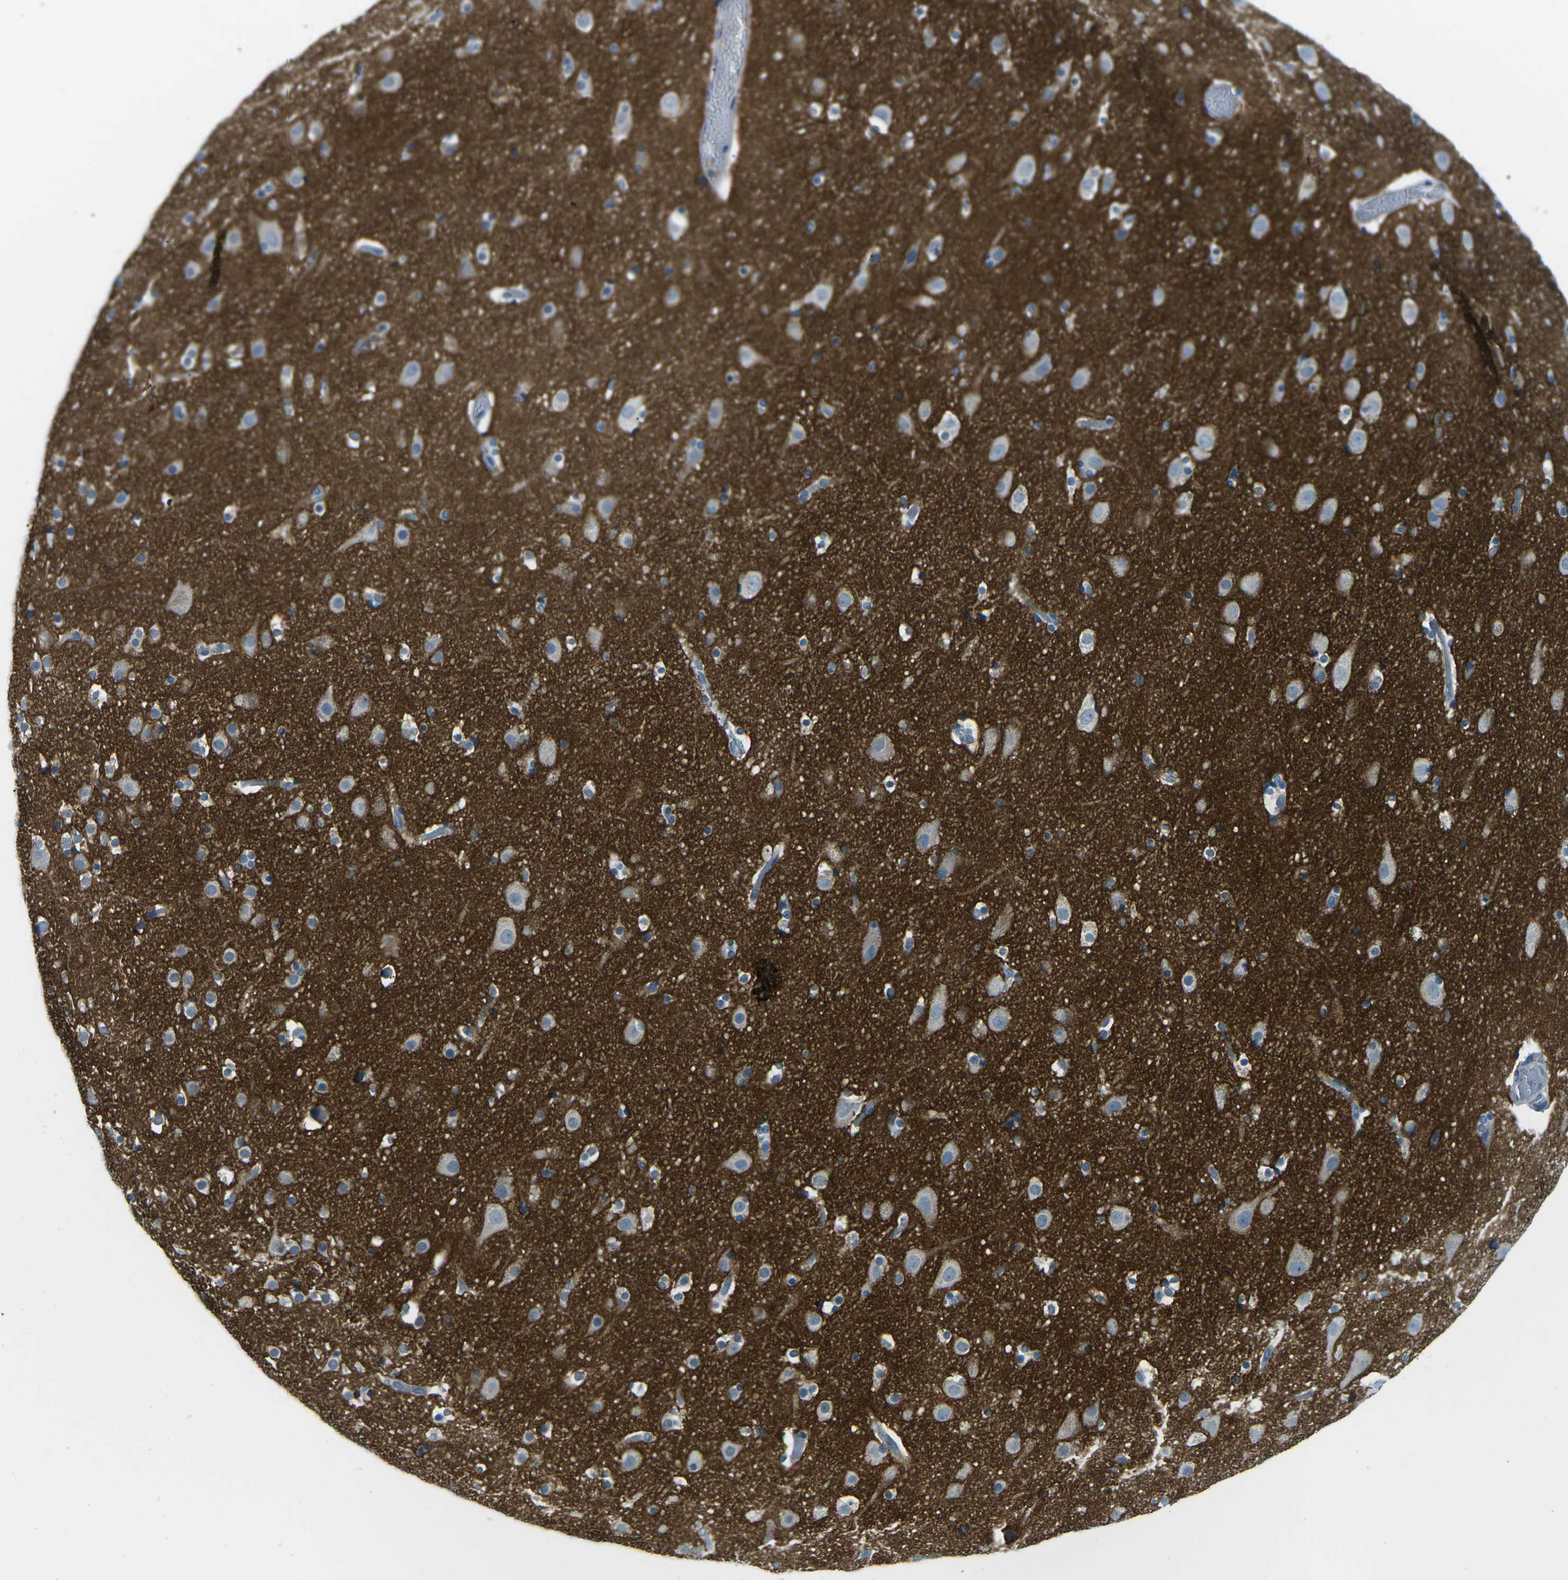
{"staining": {"intensity": "negative", "quantity": "none", "location": "none"}, "tissue": "cerebral cortex", "cell_type": "Endothelial cells", "image_type": "normal", "snomed": [{"axis": "morphology", "description": "Normal tissue, NOS"}, {"axis": "topography", "description": "Cerebral cortex"}], "caption": "Immunohistochemistry of unremarkable human cerebral cortex shows no expression in endothelial cells. (DAB IHC with hematoxylin counter stain).", "gene": "CD47", "patient": {"sex": "male", "age": 57}}